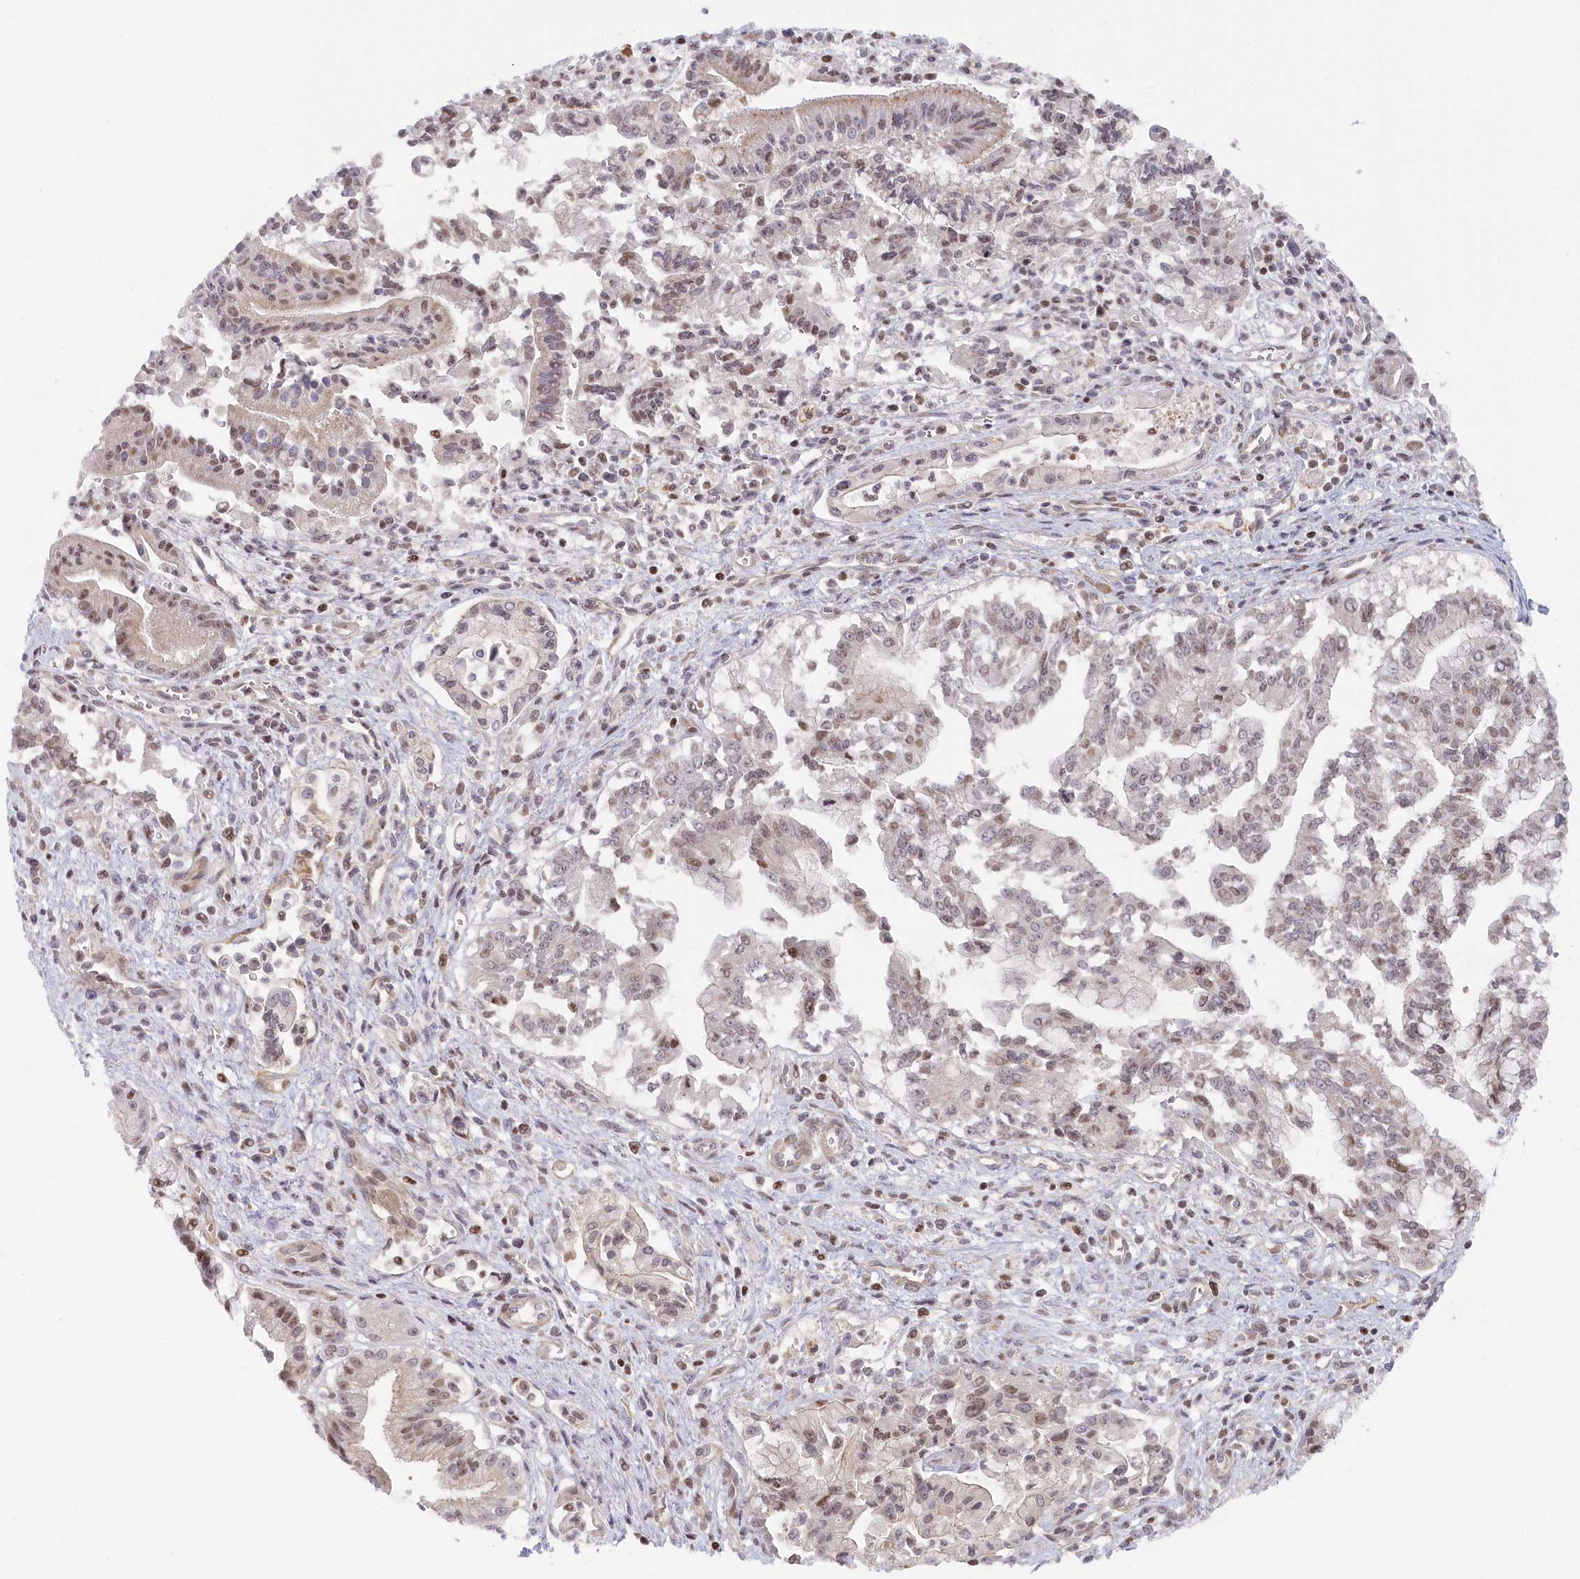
{"staining": {"intensity": "weak", "quantity": ">75%", "location": "nuclear"}, "tissue": "pancreatic cancer", "cell_type": "Tumor cells", "image_type": "cancer", "snomed": [{"axis": "morphology", "description": "Adenocarcinoma, NOS"}, {"axis": "topography", "description": "Pancreas"}], "caption": "An IHC histopathology image of tumor tissue is shown. Protein staining in brown shows weak nuclear positivity in adenocarcinoma (pancreatic) within tumor cells.", "gene": "INTS4", "patient": {"sex": "male", "age": 78}}